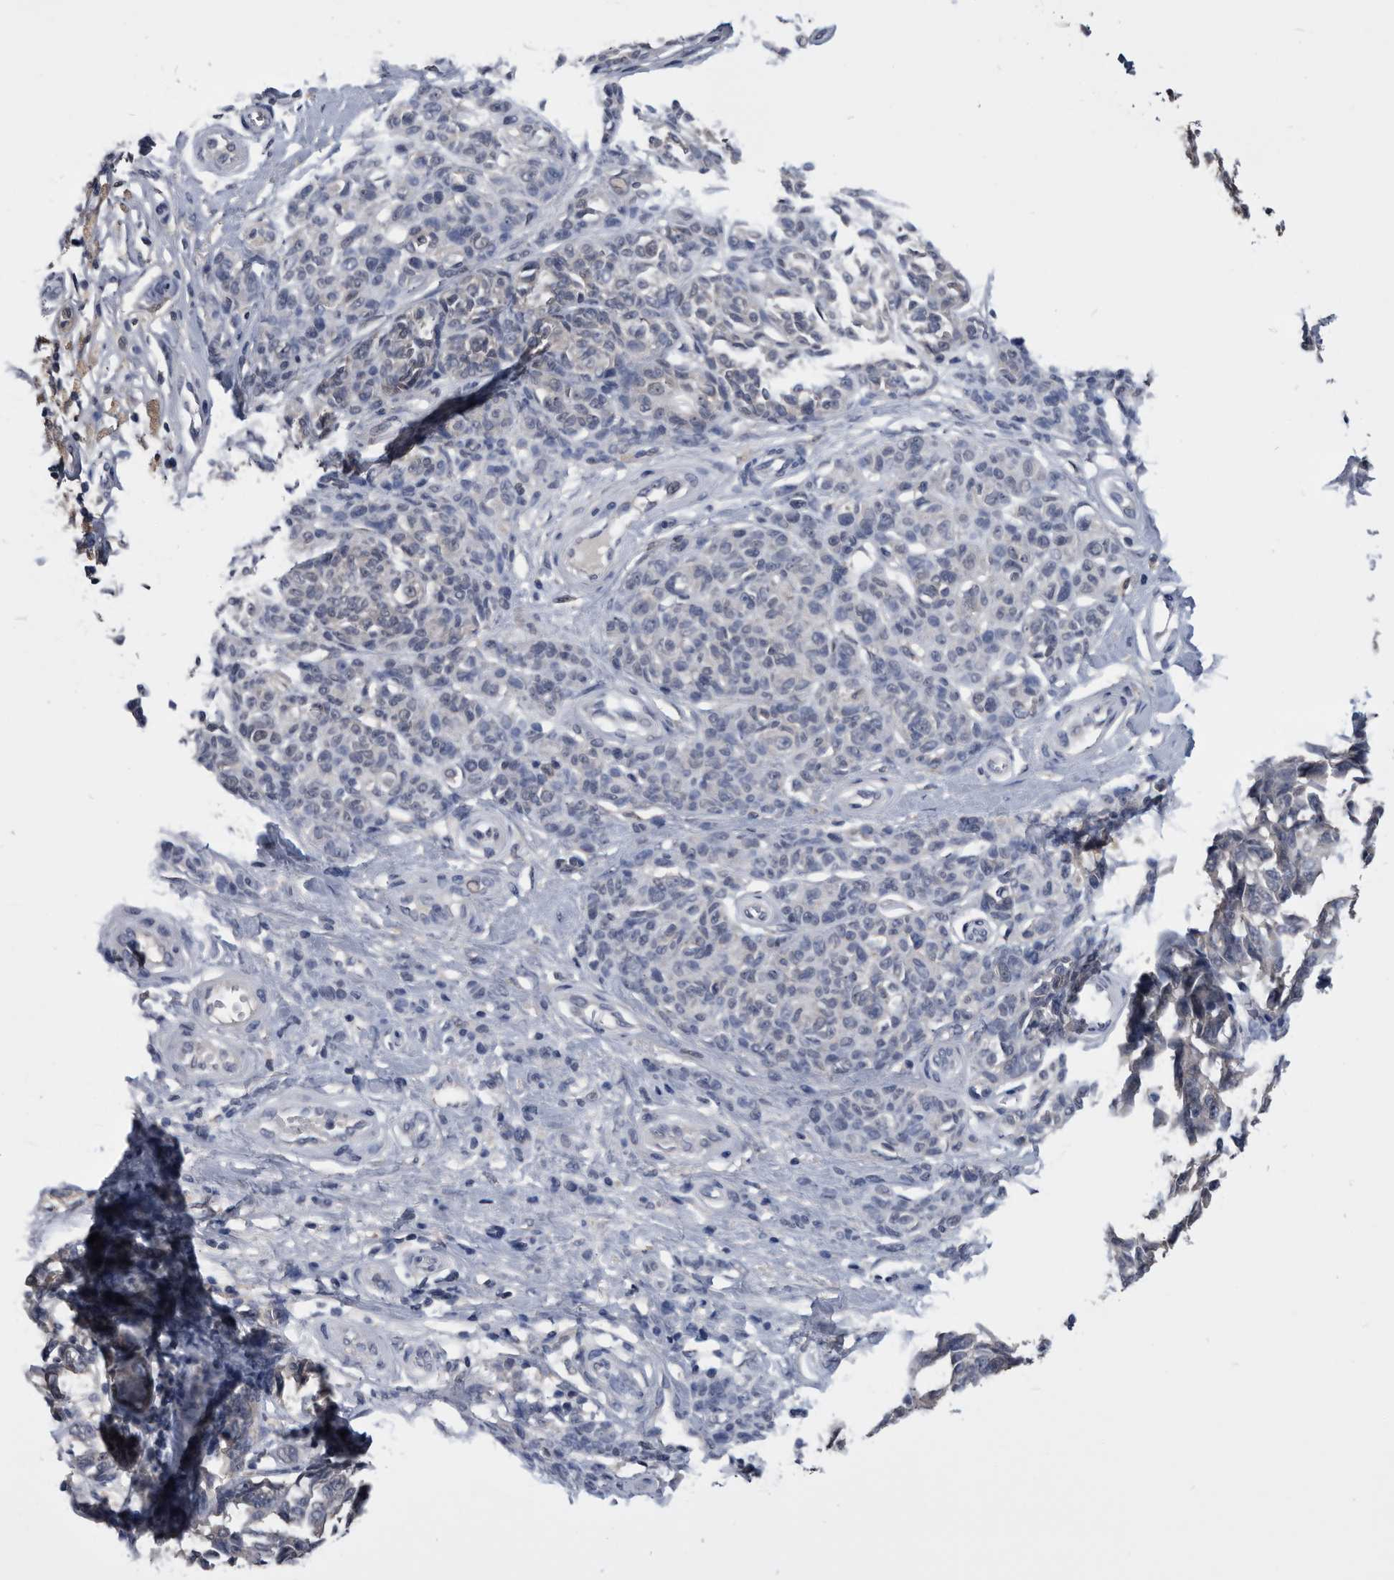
{"staining": {"intensity": "negative", "quantity": "none", "location": "none"}, "tissue": "melanoma", "cell_type": "Tumor cells", "image_type": "cancer", "snomed": [{"axis": "morphology", "description": "Malignant melanoma, NOS"}, {"axis": "topography", "description": "Skin"}], "caption": "This is an immunohistochemistry (IHC) histopathology image of human malignant melanoma. There is no expression in tumor cells.", "gene": "PDXK", "patient": {"sex": "female", "age": 64}}